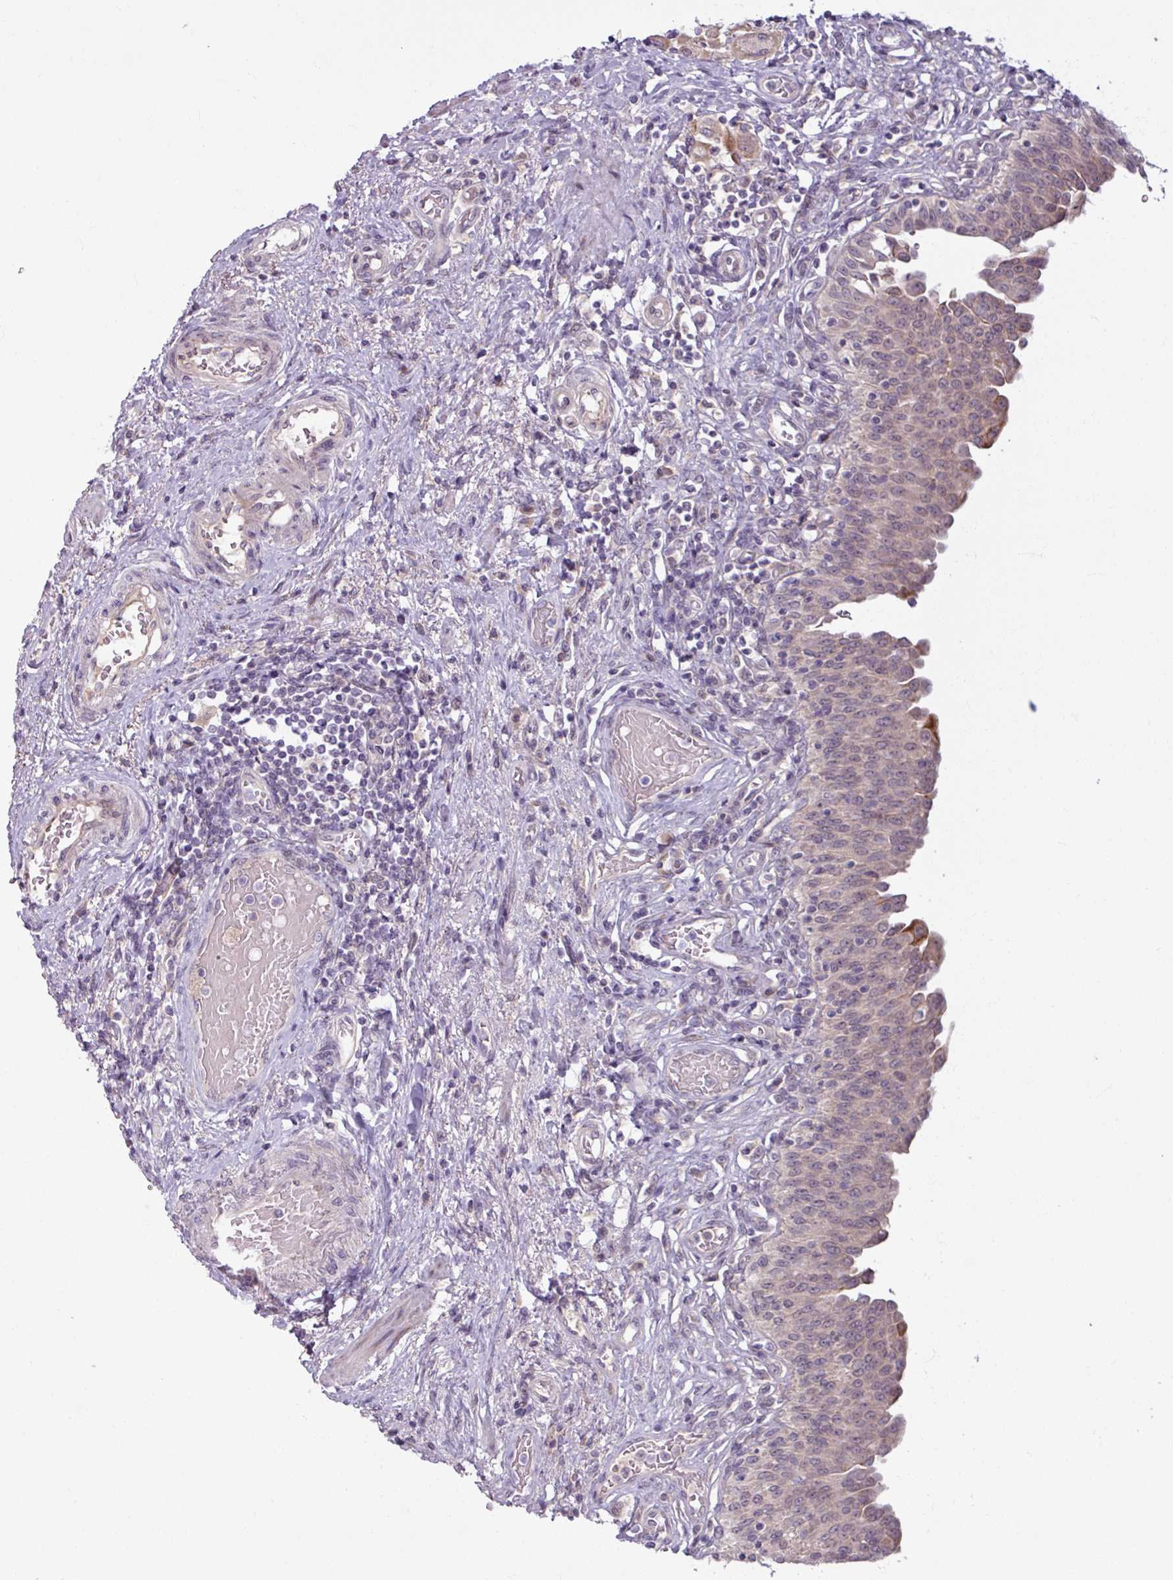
{"staining": {"intensity": "weak", "quantity": "25%-75%", "location": "nuclear"}, "tissue": "urinary bladder", "cell_type": "Urothelial cells", "image_type": "normal", "snomed": [{"axis": "morphology", "description": "Normal tissue, NOS"}, {"axis": "topography", "description": "Urinary bladder"}], "caption": "A histopathology image showing weak nuclear positivity in approximately 25%-75% of urothelial cells in benign urinary bladder, as visualized by brown immunohistochemical staining.", "gene": "OGFOD3", "patient": {"sex": "male", "age": 71}}